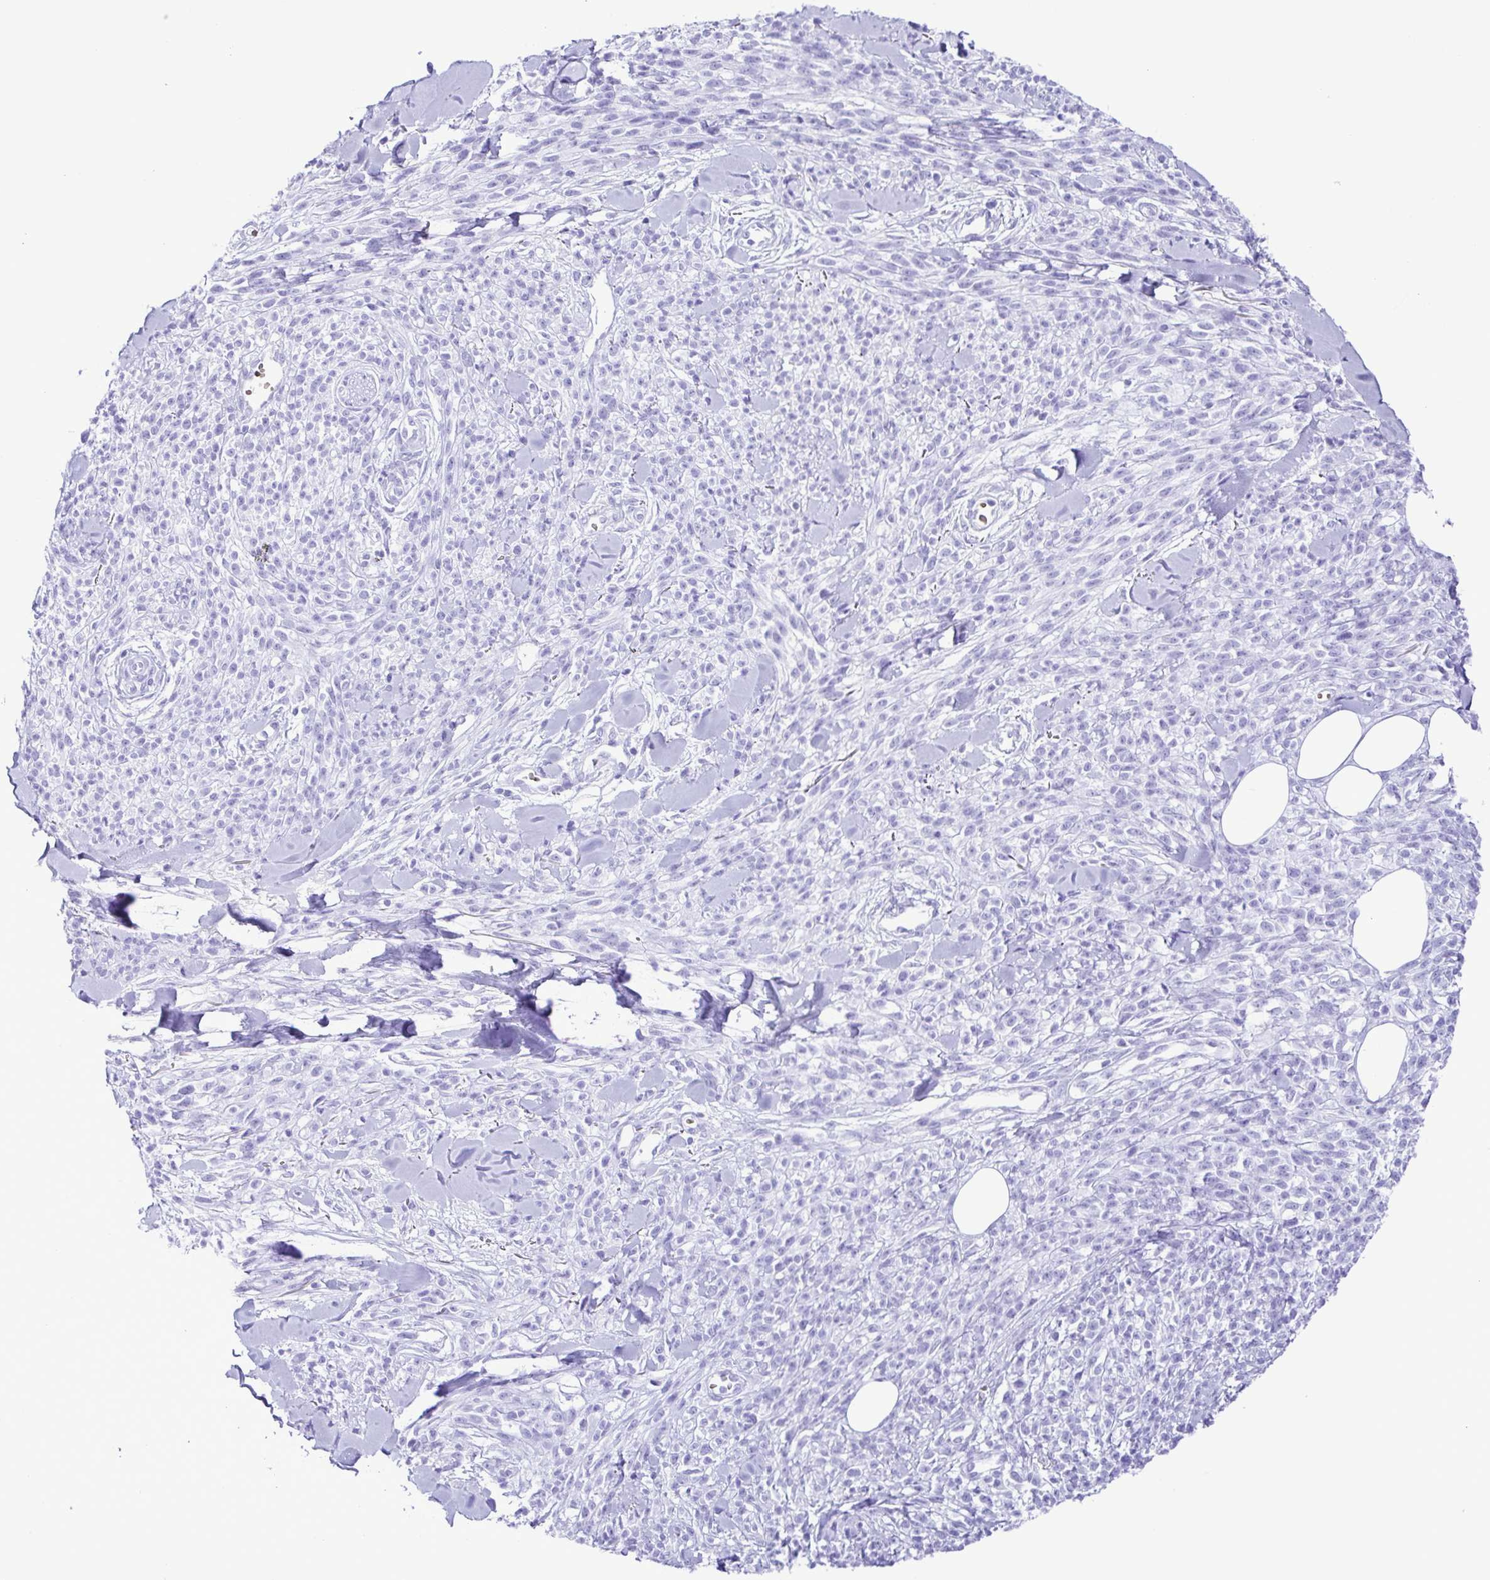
{"staining": {"intensity": "negative", "quantity": "none", "location": "none"}, "tissue": "melanoma", "cell_type": "Tumor cells", "image_type": "cancer", "snomed": [{"axis": "morphology", "description": "Malignant melanoma, NOS"}, {"axis": "topography", "description": "Skin"}, {"axis": "topography", "description": "Skin of trunk"}], "caption": "Image shows no significant protein expression in tumor cells of melanoma.", "gene": "SYT1", "patient": {"sex": "male", "age": 74}}